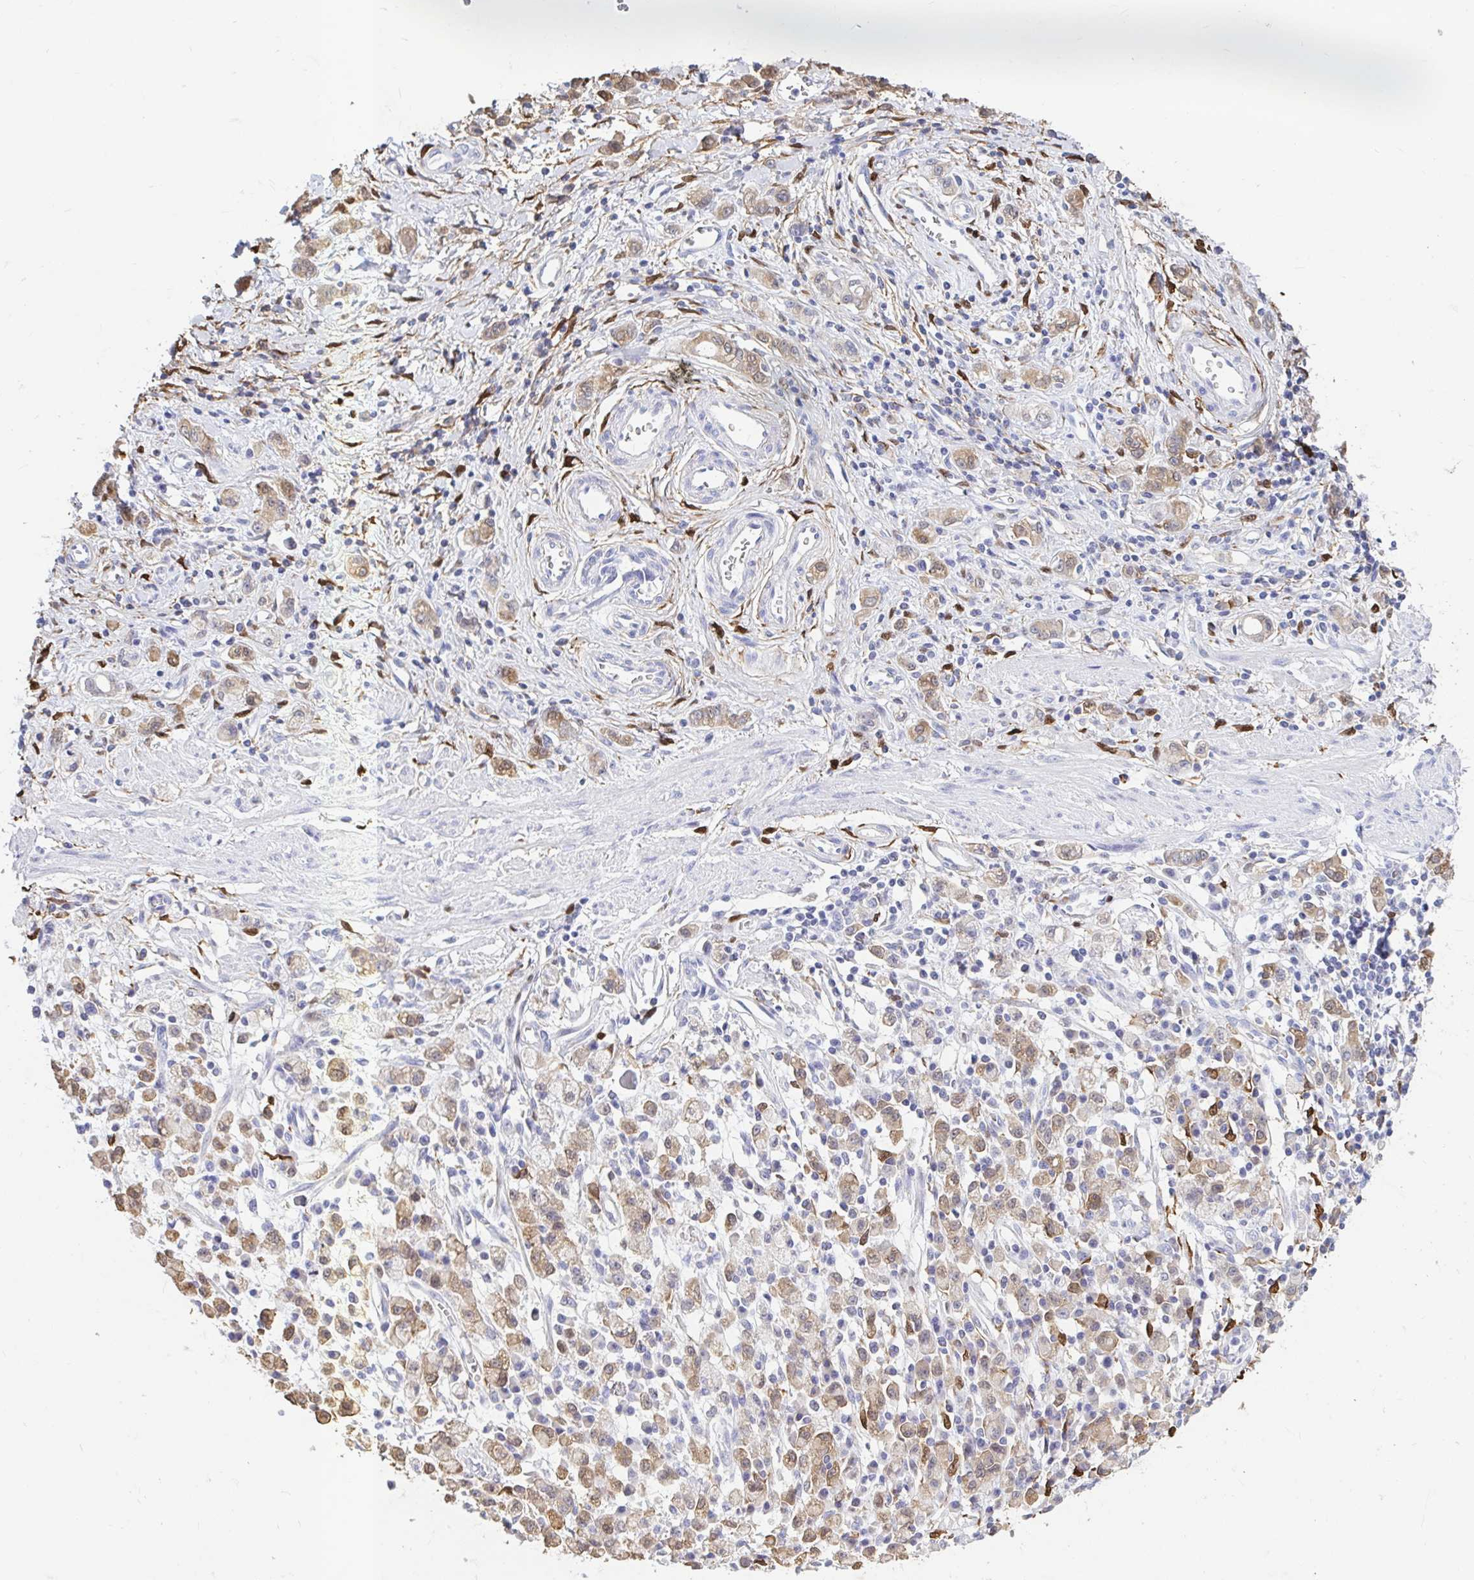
{"staining": {"intensity": "moderate", "quantity": ">75%", "location": "cytoplasmic/membranous"}, "tissue": "stomach cancer", "cell_type": "Tumor cells", "image_type": "cancer", "snomed": [{"axis": "morphology", "description": "Adenocarcinoma, NOS"}, {"axis": "topography", "description": "Stomach"}], "caption": "Immunohistochemical staining of human stomach adenocarcinoma shows medium levels of moderate cytoplasmic/membranous staining in about >75% of tumor cells. (brown staining indicates protein expression, while blue staining denotes nuclei).", "gene": "ADH1A", "patient": {"sex": "male", "age": 77}}